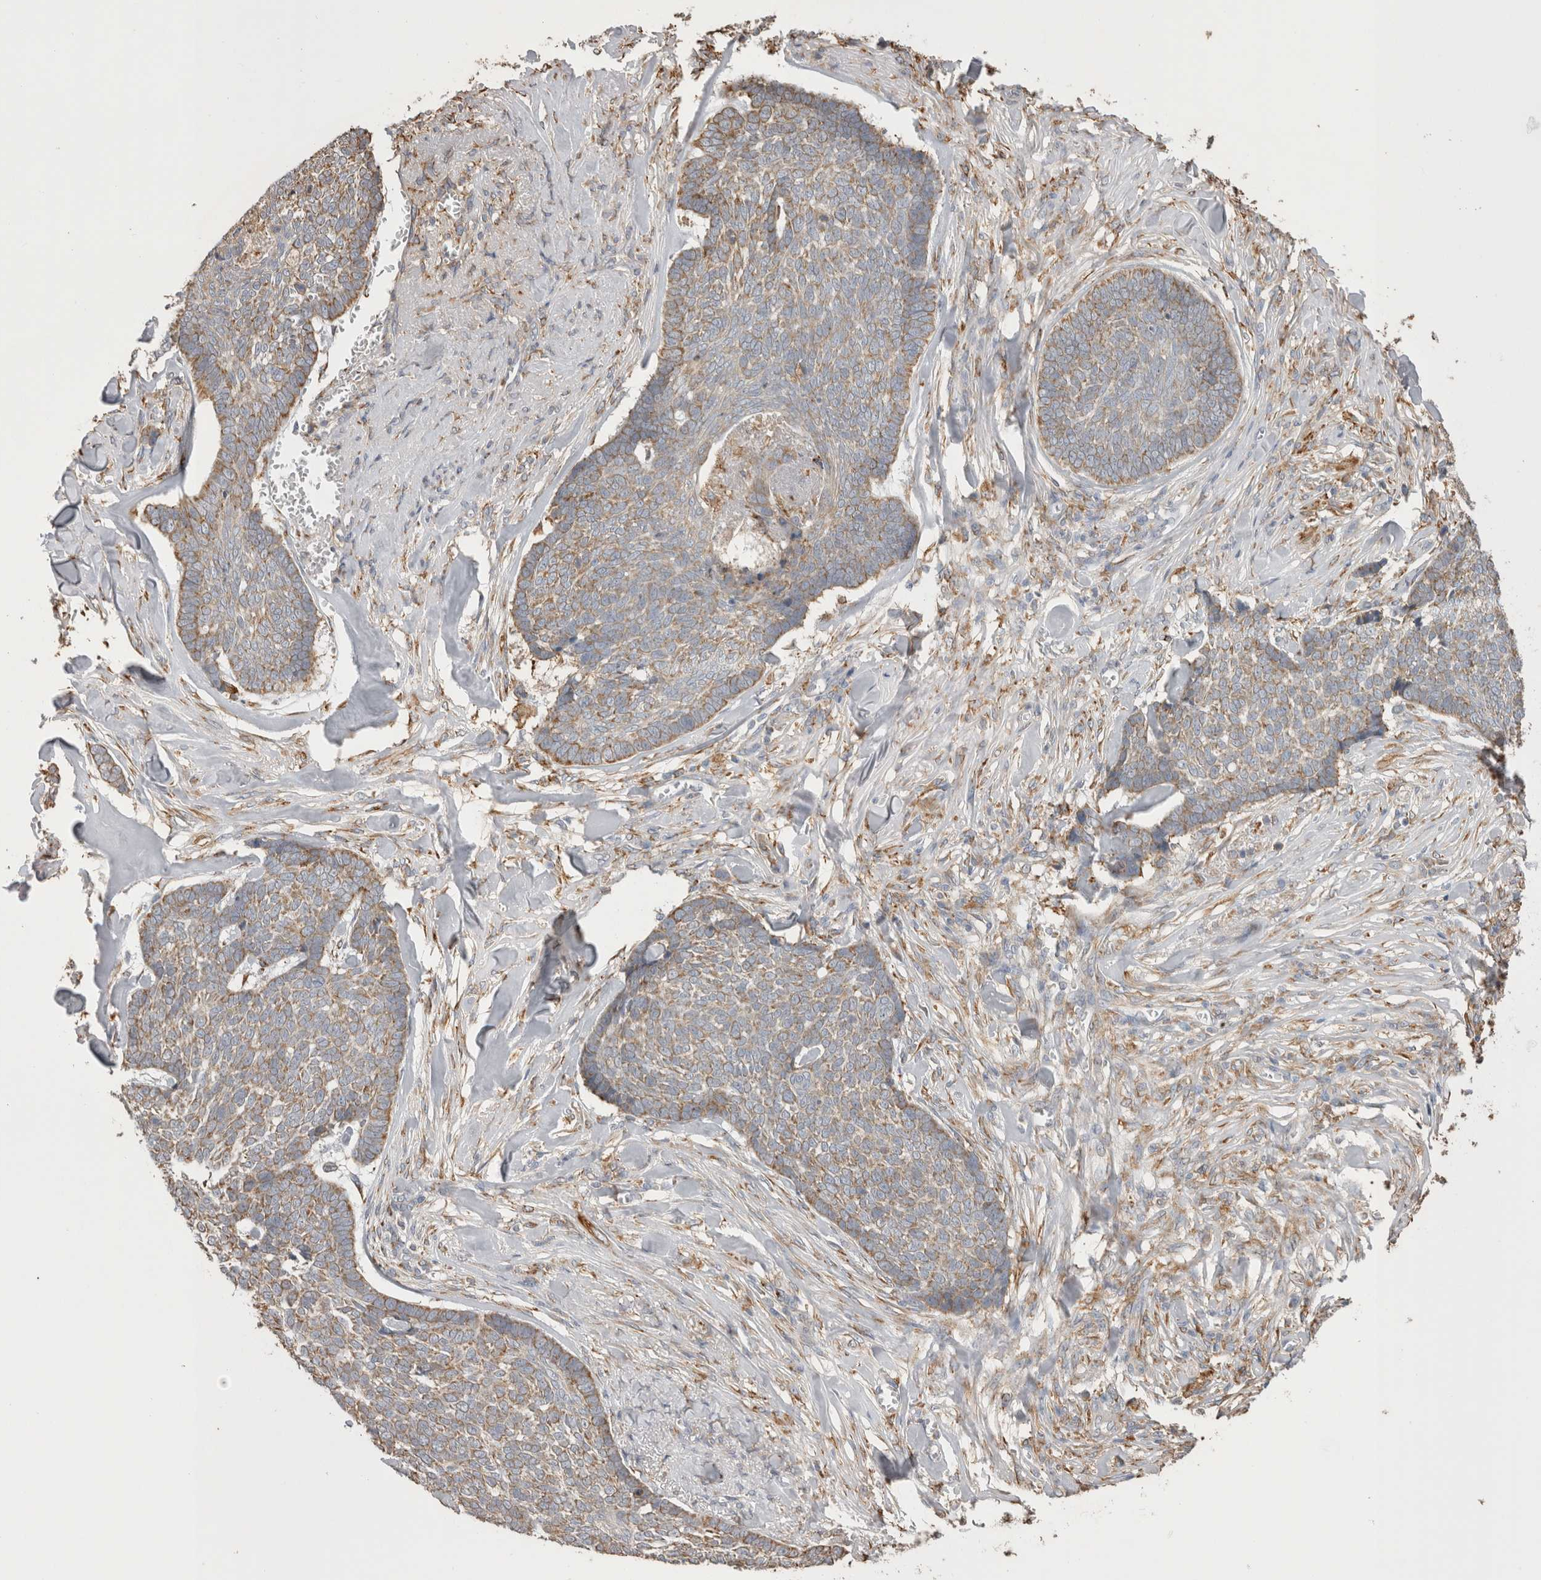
{"staining": {"intensity": "moderate", "quantity": ">75%", "location": "cytoplasmic/membranous"}, "tissue": "skin cancer", "cell_type": "Tumor cells", "image_type": "cancer", "snomed": [{"axis": "morphology", "description": "Basal cell carcinoma"}, {"axis": "topography", "description": "Skin"}], "caption": "A medium amount of moderate cytoplasmic/membranous staining is appreciated in approximately >75% of tumor cells in basal cell carcinoma (skin) tissue. (Brightfield microscopy of DAB IHC at high magnification).", "gene": "LRPAP1", "patient": {"sex": "male", "age": 84}}